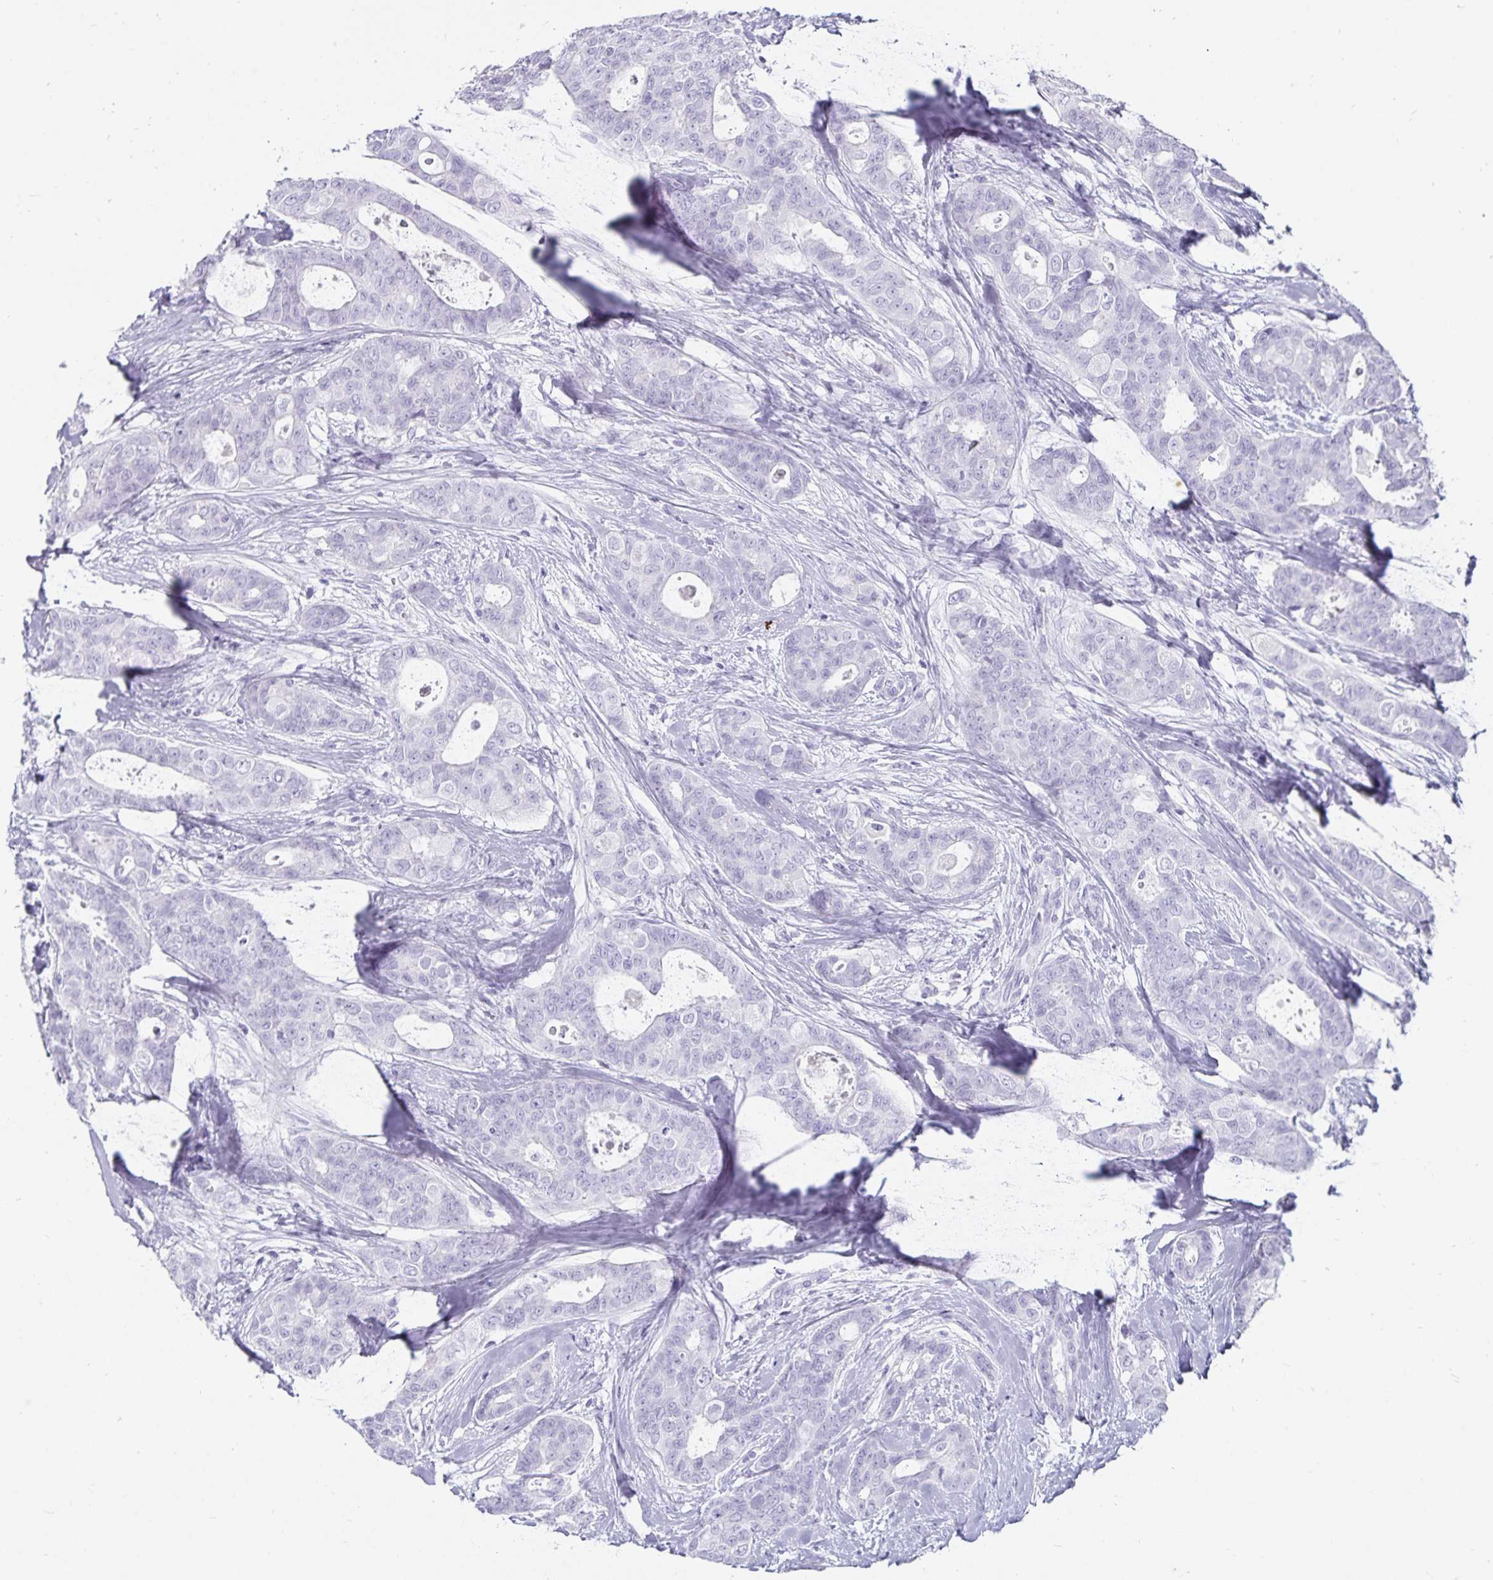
{"staining": {"intensity": "negative", "quantity": "none", "location": "none"}, "tissue": "breast cancer", "cell_type": "Tumor cells", "image_type": "cancer", "snomed": [{"axis": "morphology", "description": "Duct carcinoma"}, {"axis": "topography", "description": "Breast"}], "caption": "An IHC photomicrograph of breast cancer is shown. There is no staining in tumor cells of breast cancer.", "gene": "DEFA6", "patient": {"sex": "female", "age": 45}}